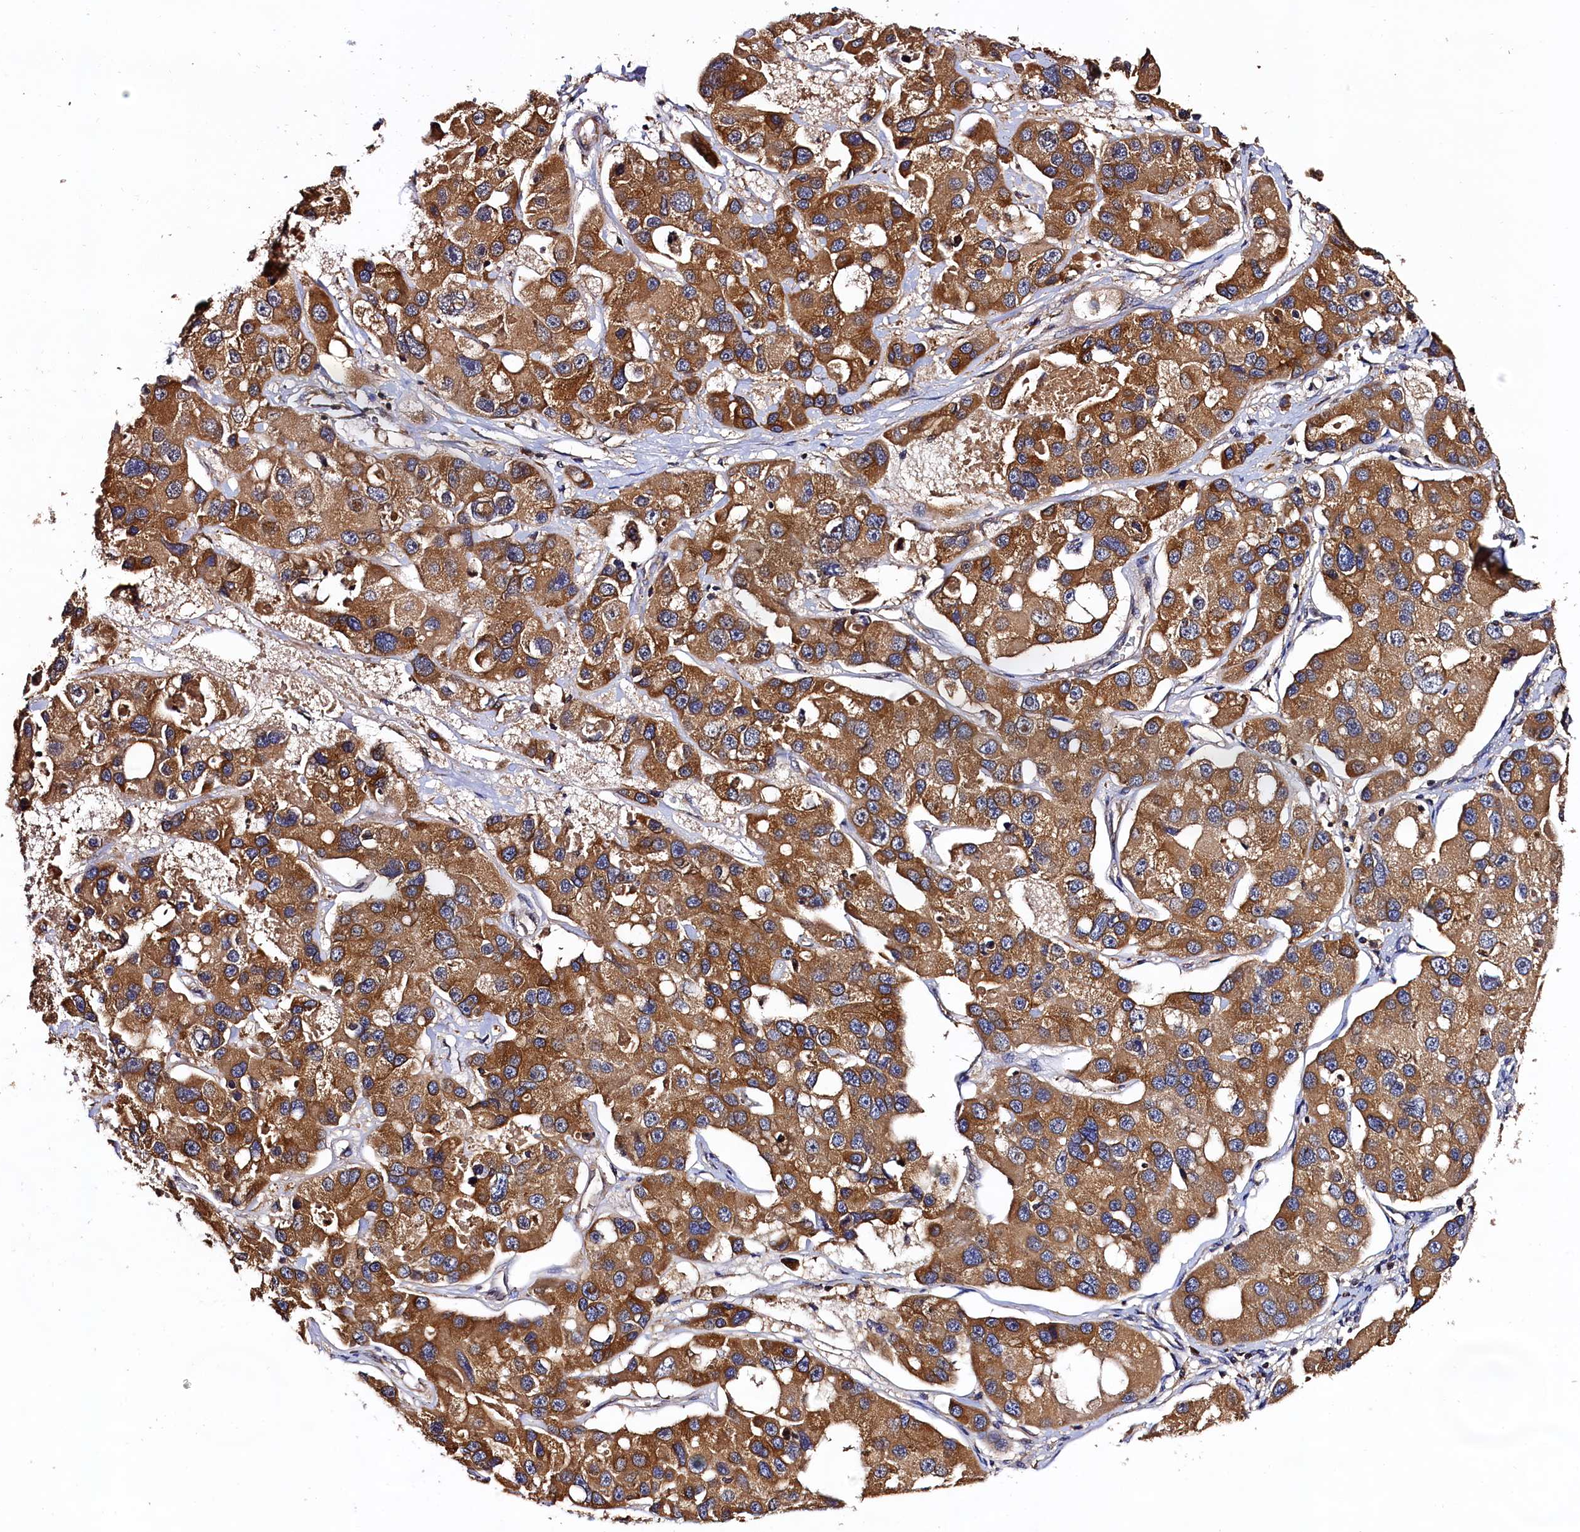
{"staining": {"intensity": "moderate", "quantity": ">75%", "location": "cytoplasmic/membranous"}, "tissue": "lung cancer", "cell_type": "Tumor cells", "image_type": "cancer", "snomed": [{"axis": "morphology", "description": "Adenocarcinoma, NOS"}, {"axis": "topography", "description": "Lung"}], "caption": "Immunohistochemical staining of lung cancer (adenocarcinoma) exhibits medium levels of moderate cytoplasmic/membranous staining in approximately >75% of tumor cells.", "gene": "KLC2", "patient": {"sex": "female", "age": 54}}